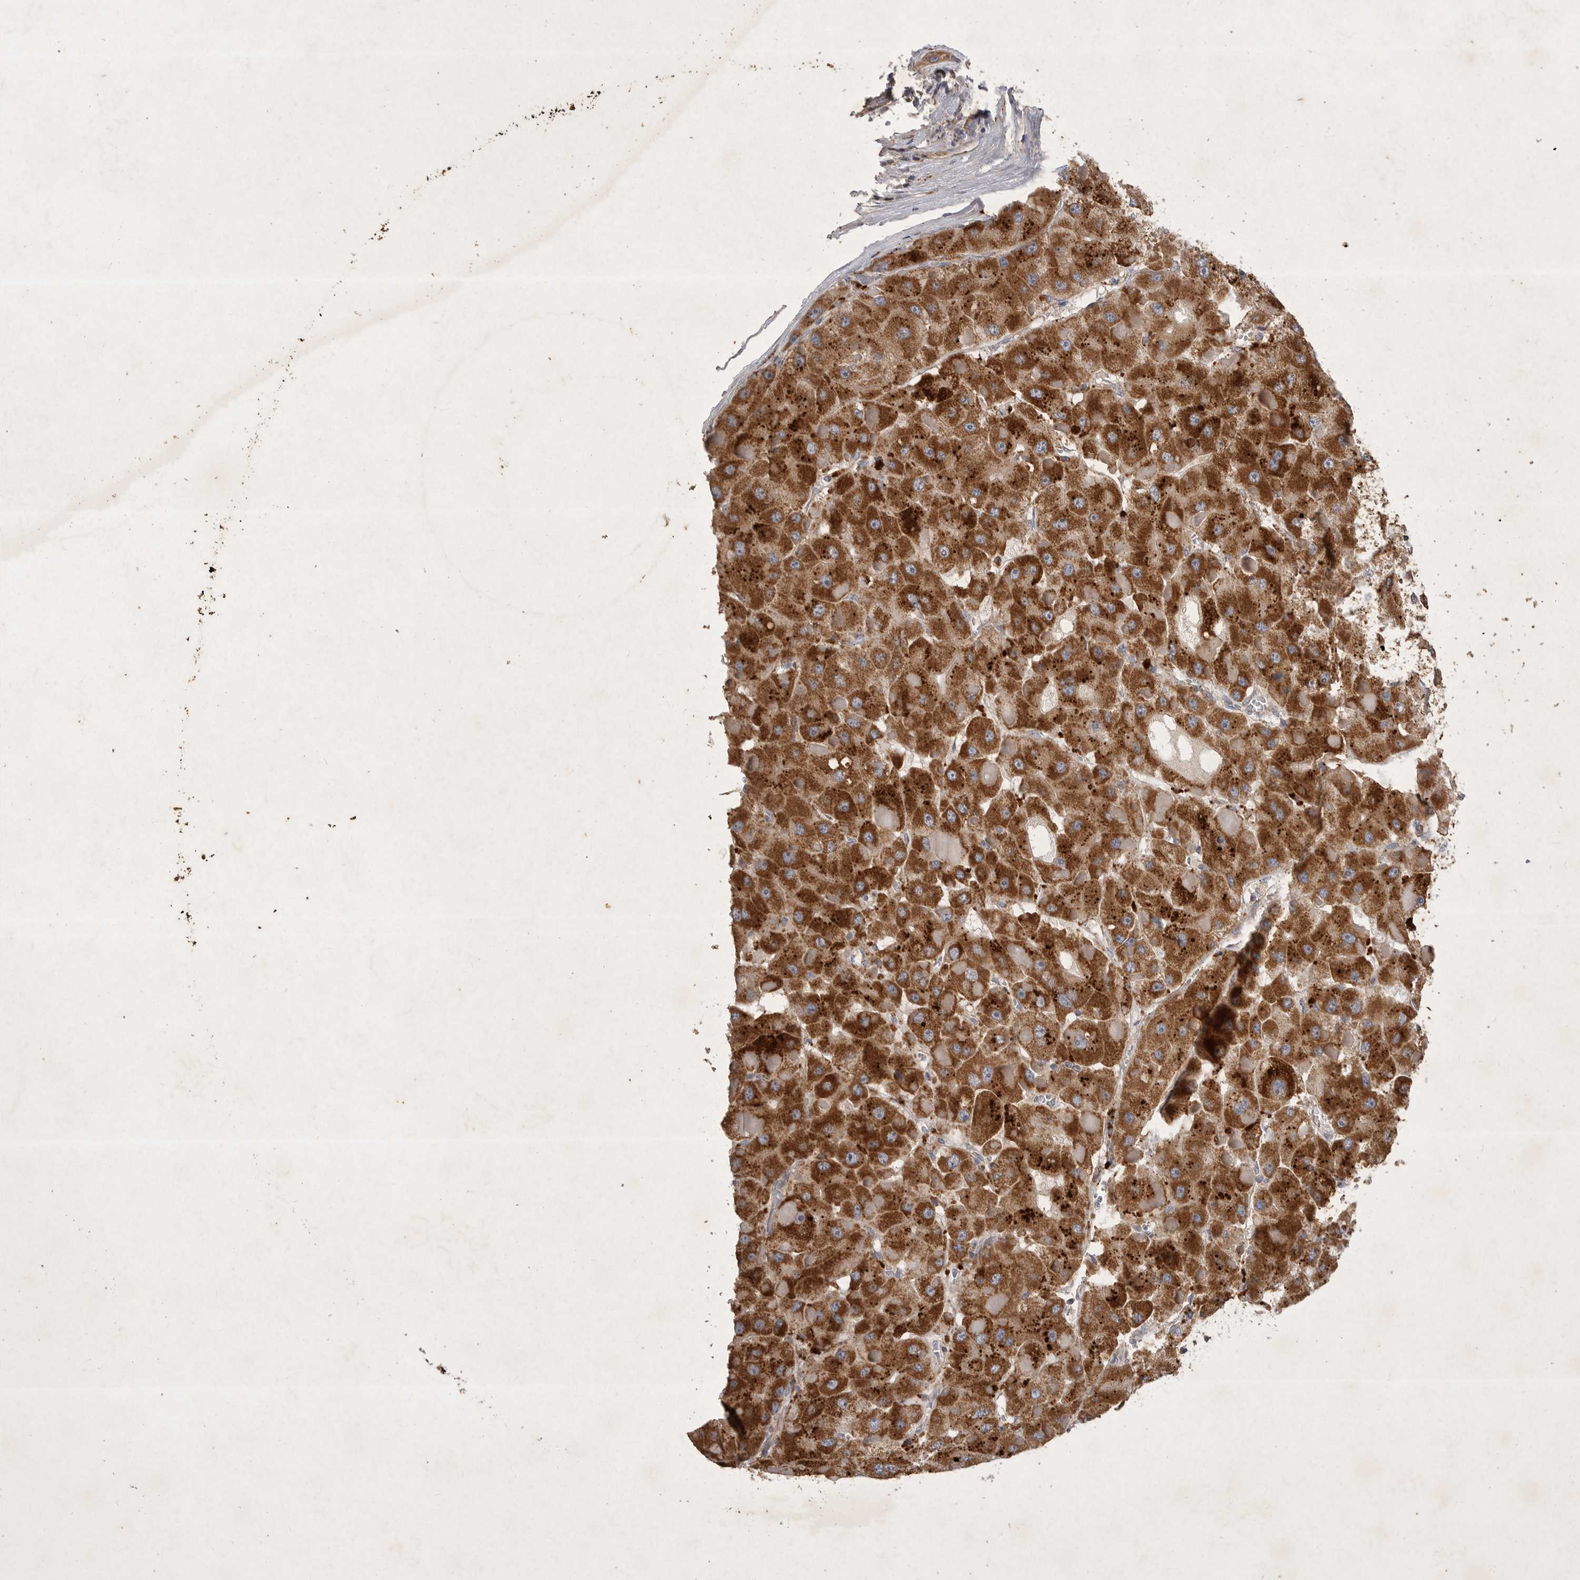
{"staining": {"intensity": "strong", "quantity": ">75%", "location": "cytoplasmic/membranous"}, "tissue": "liver cancer", "cell_type": "Tumor cells", "image_type": "cancer", "snomed": [{"axis": "morphology", "description": "Carcinoma, Hepatocellular, NOS"}, {"axis": "topography", "description": "Liver"}], "caption": "Immunohistochemistry (IHC) staining of liver cancer, which exhibits high levels of strong cytoplasmic/membranous expression in about >75% of tumor cells indicating strong cytoplasmic/membranous protein expression. The staining was performed using DAB (3,3'-diaminobenzidine) (brown) for protein detection and nuclei were counterstained in hematoxylin (blue).", "gene": "MRPL41", "patient": {"sex": "female", "age": 73}}